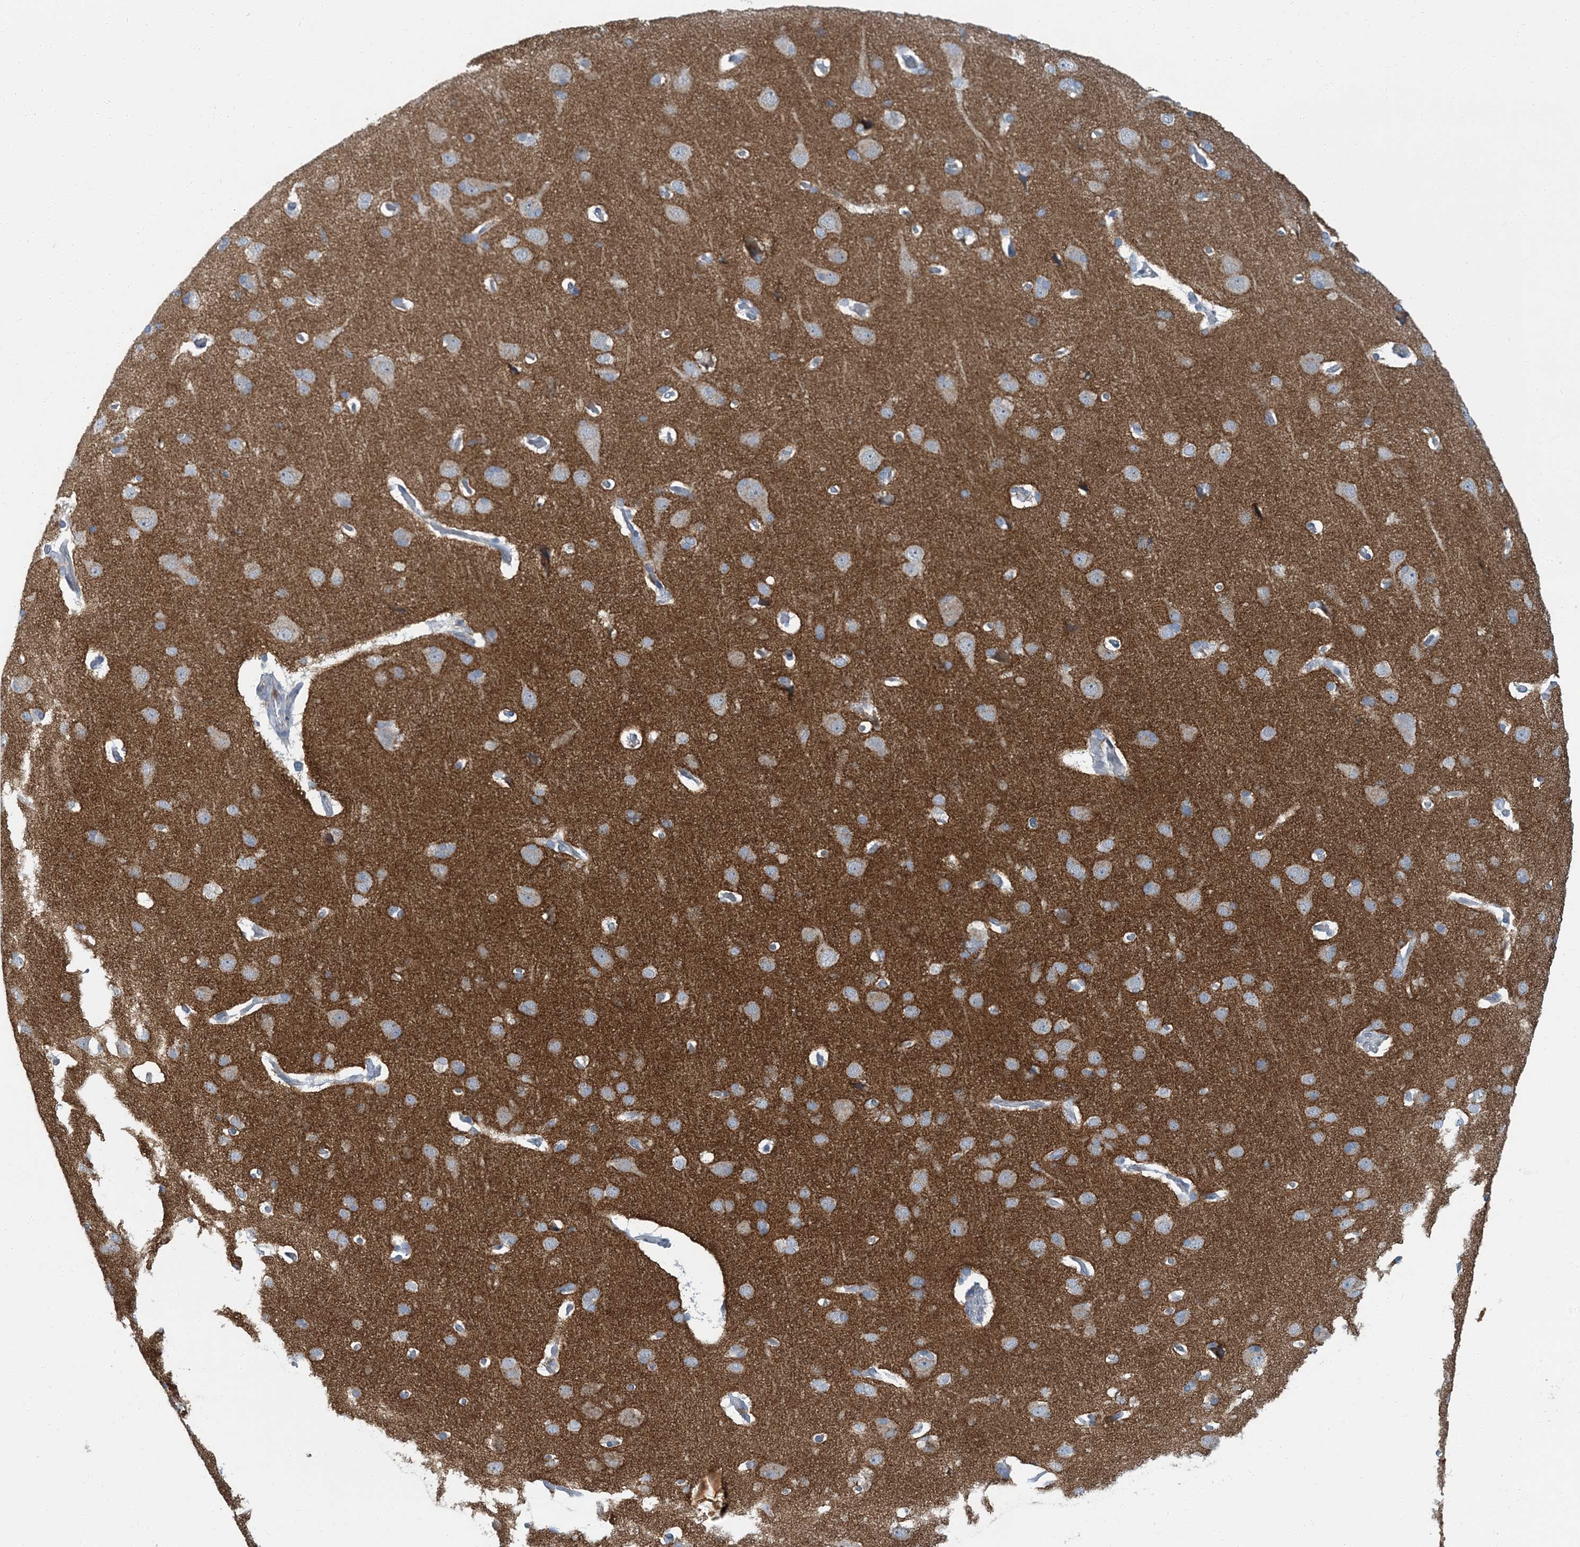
{"staining": {"intensity": "weak", "quantity": "25%-75%", "location": "cytoplasmic/membranous"}, "tissue": "cerebral cortex", "cell_type": "Endothelial cells", "image_type": "normal", "snomed": [{"axis": "morphology", "description": "Normal tissue, NOS"}, {"axis": "topography", "description": "Cerebral cortex"}], "caption": "Approximately 25%-75% of endothelial cells in normal human cerebral cortex show weak cytoplasmic/membranous protein positivity as visualized by brown immunohistochemical staining.", "gene": "EPHA4", "patient": {"sex": "male", "age": 62}}